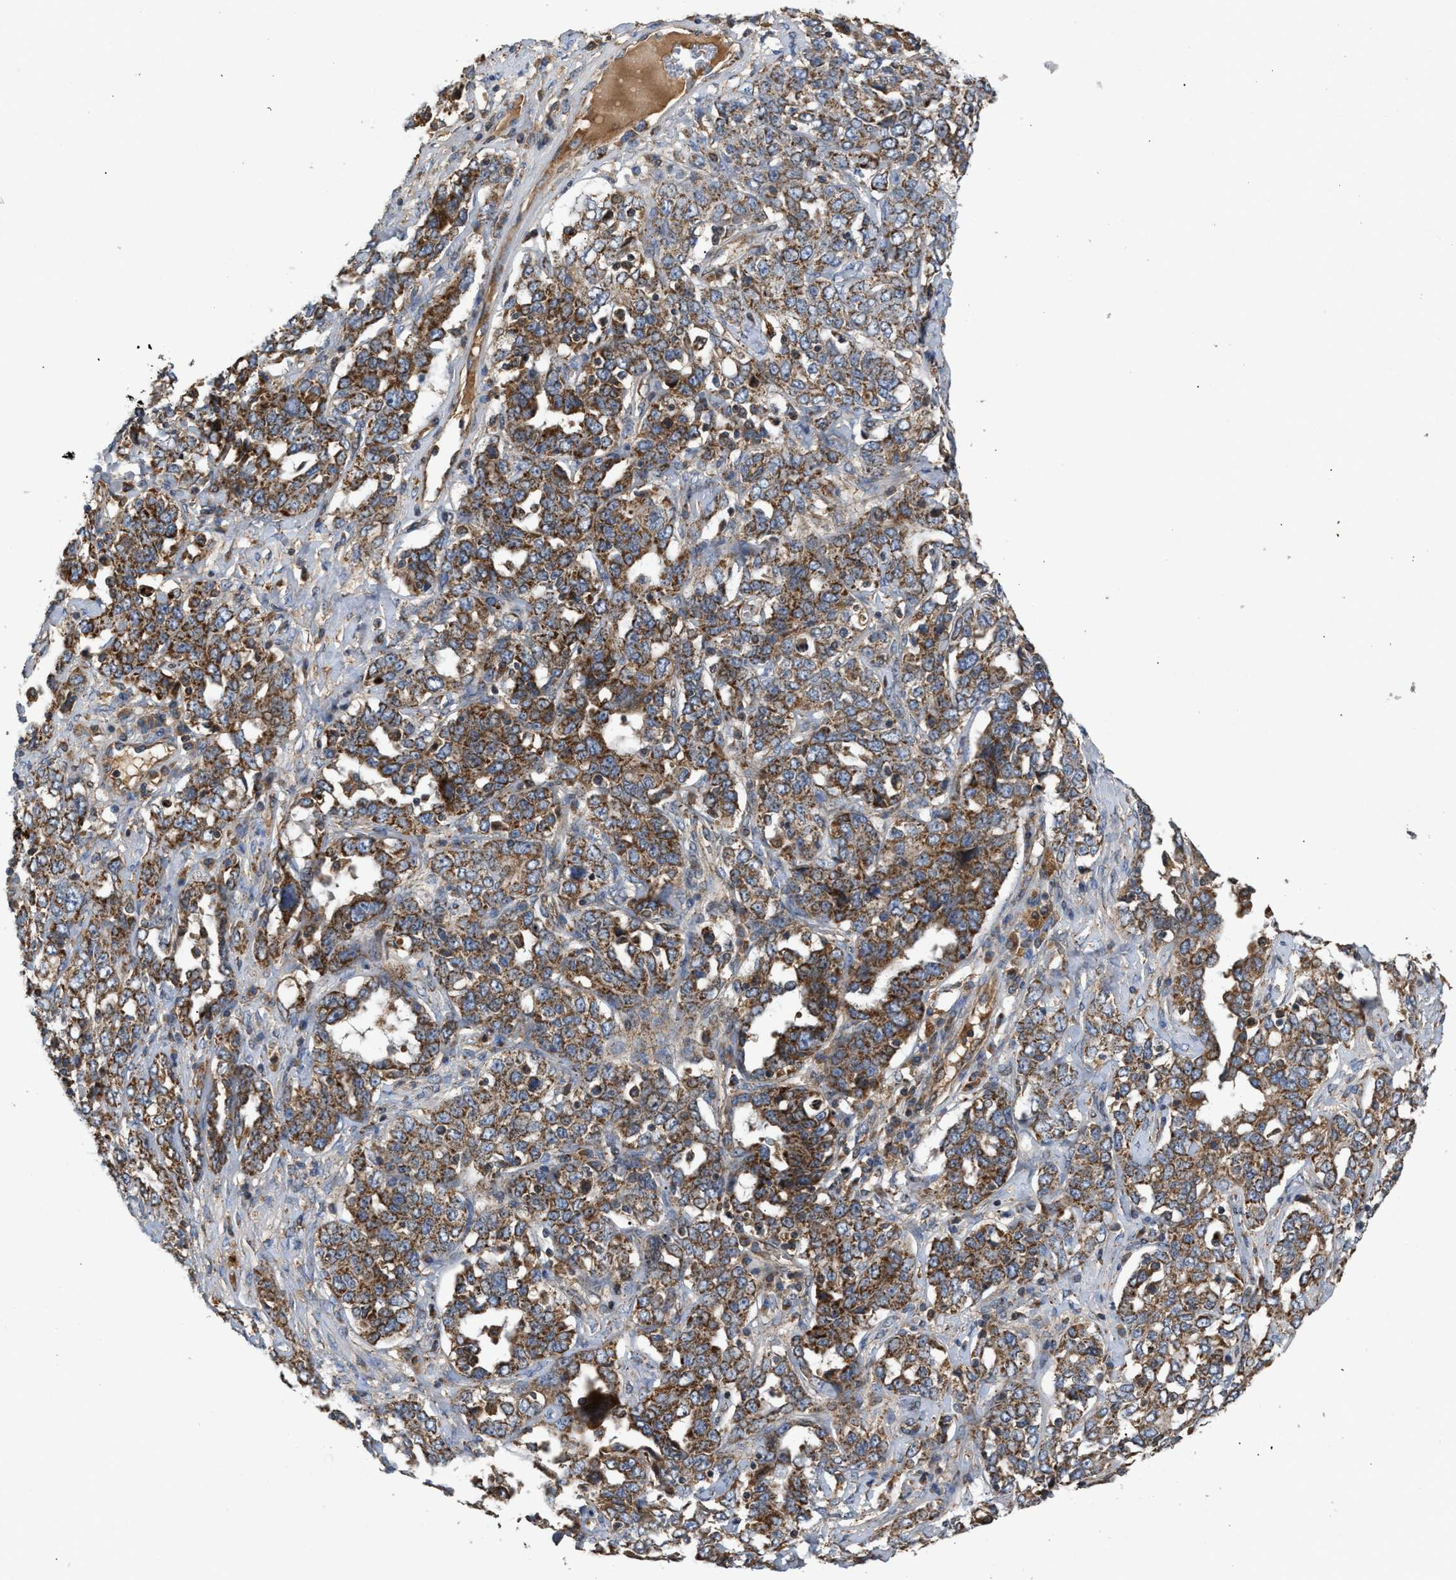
{"staining": {"intensity": "strong", "quantity": ">75%", "location": "cytoplasmic/membranous"}, "tissue": "ovarian cancer", "cell_type": "Tumor cells", "image_type": "cancer", "snomed": [{"axis": "morphology", "description": "Carcinoma, endometroid"}, {"axis": "topography", "description": "Ovary"}], "caption": "Ovarian cancer (endometroid carcinoma) stained for a protein (brown) shows strong cytoplasmic/membranous positive expression in about >75% of tumor cells.", "gene": "TACO1", "patient": {"sex": "female", "age": 62}}